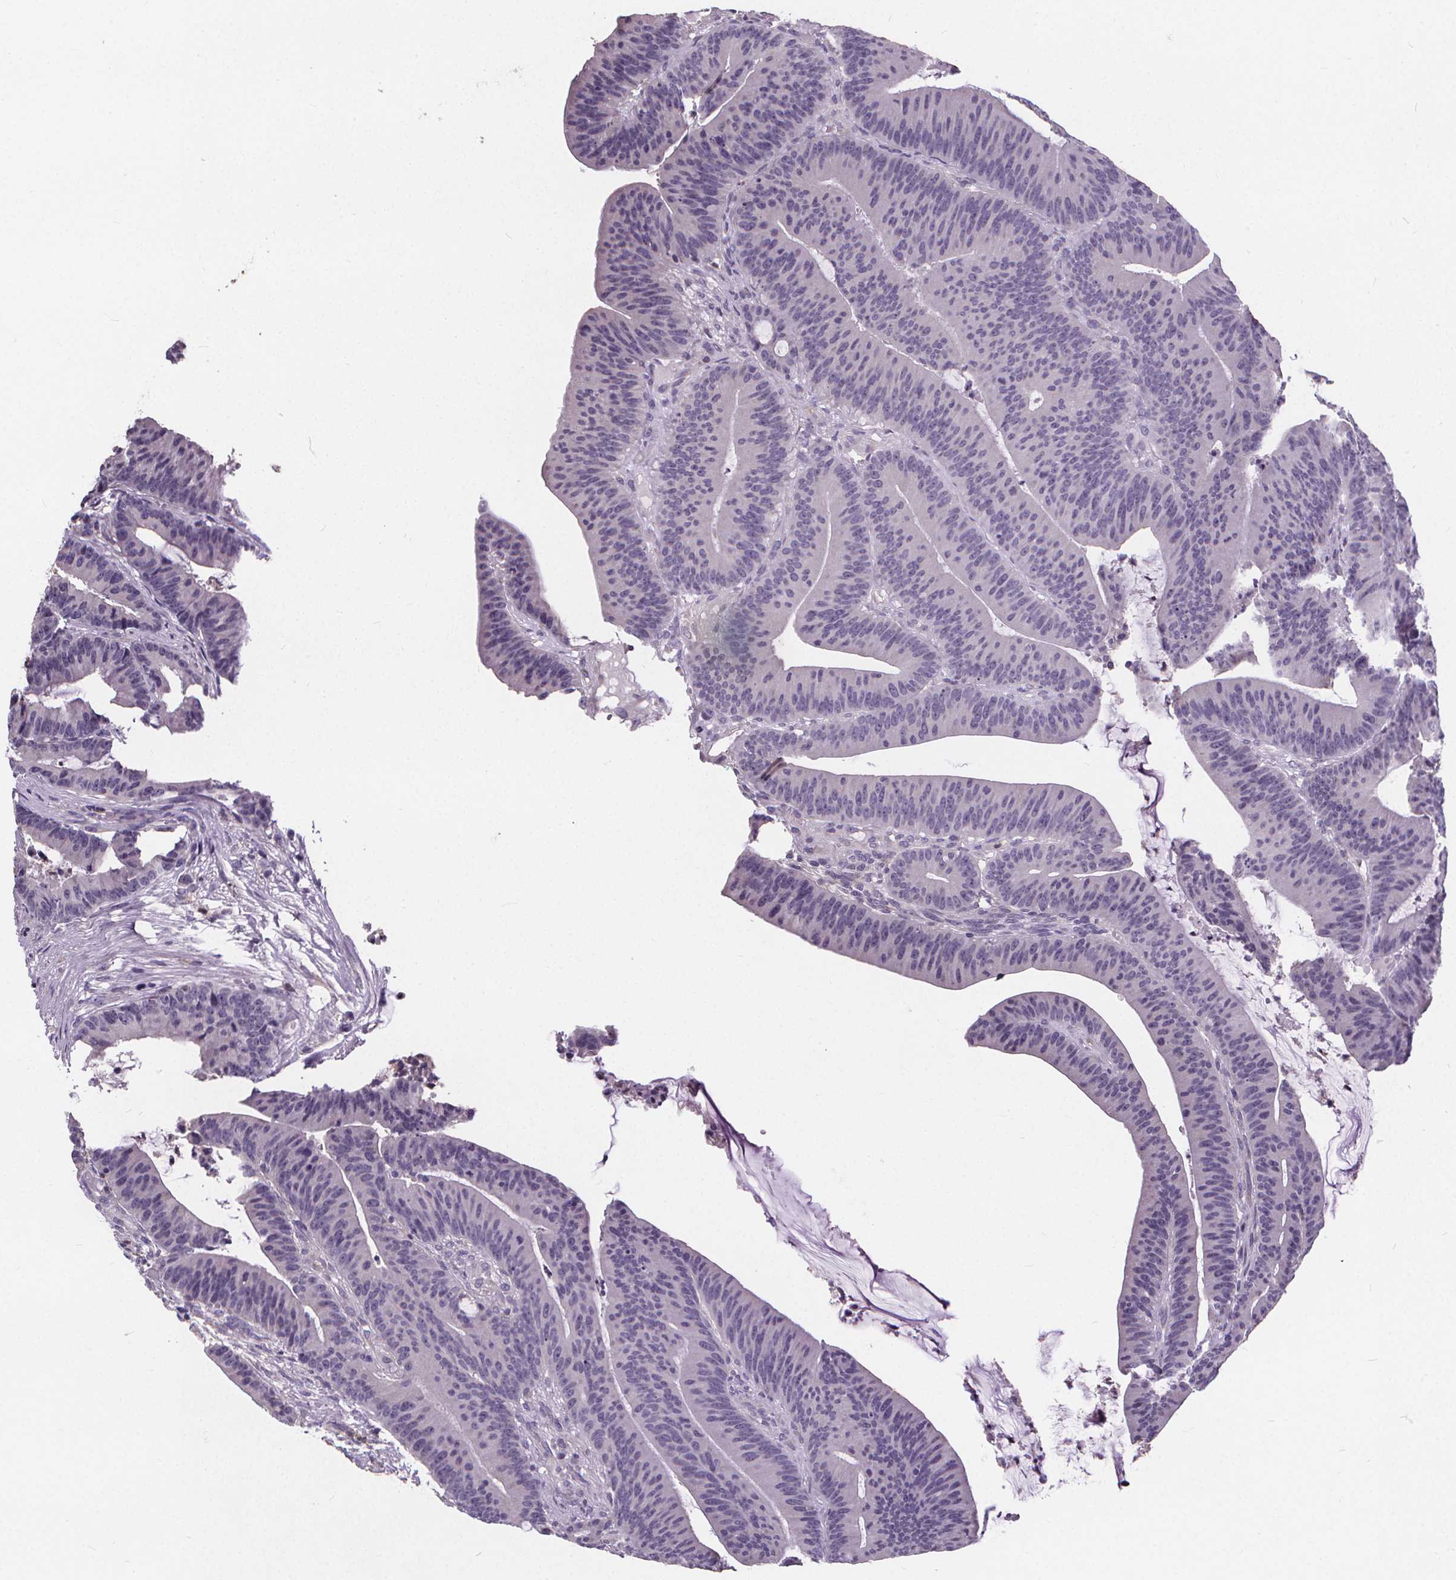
{"staining": {"intensity": "negative", "quantity": "none", "location": "none"}, "tissue": "colorectal cancer", "cell_type": "Tumor cells", "image_type": "cancer", "snomed": [{"axis": "morphology", "description": "Adenocarcinoma, NOS"}, {"axis": "topography", "description": "Colon"}], "caption": "The image exhibits no significant positivity in tumor cells of colorectal adenocarcinoma.", "gene": "ATP6V1D", "patient": {"sex": "female", "age": 78}}